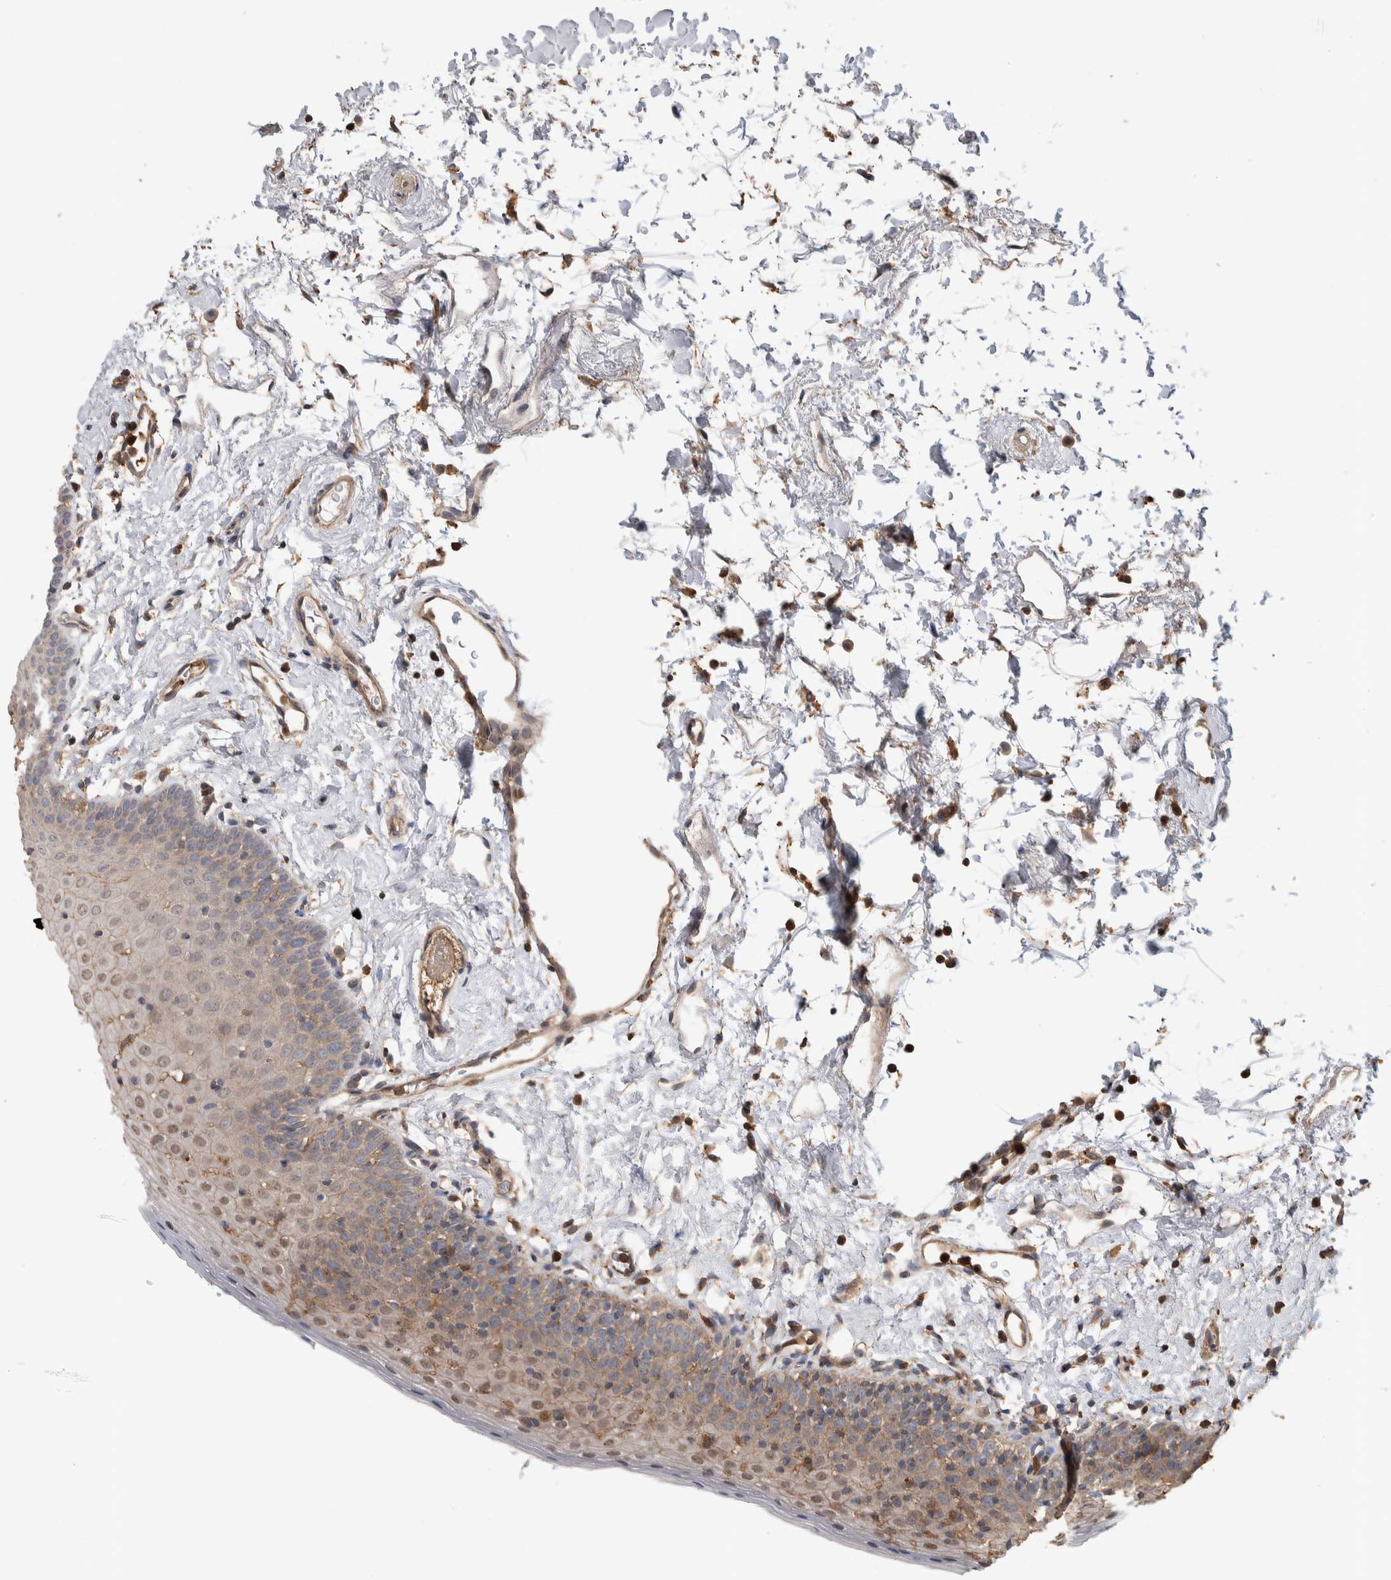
{"staining": {"intensity": "weak", "quantity": "25%-75%", "location": "cytoplasmic/membranous"}, "tissue": "oral mucosa", "cell_type": "Squamous epithelial cells", "image_type": "normal", "snomed": [{"axis": "morphology", "description": "Normal tissue, NOS"}, {"axis": "topography", "description": "Oral tissue"}], "caption": "There is low levels of weak cytoplasmic/membranous expression in squamous epithelial cells of unremarkable oral mucosa, as demonstrated by immunohistochemical staining (brown color).", "gene": "SDCBP", "patient": {"sex": "male", "age": 66}}